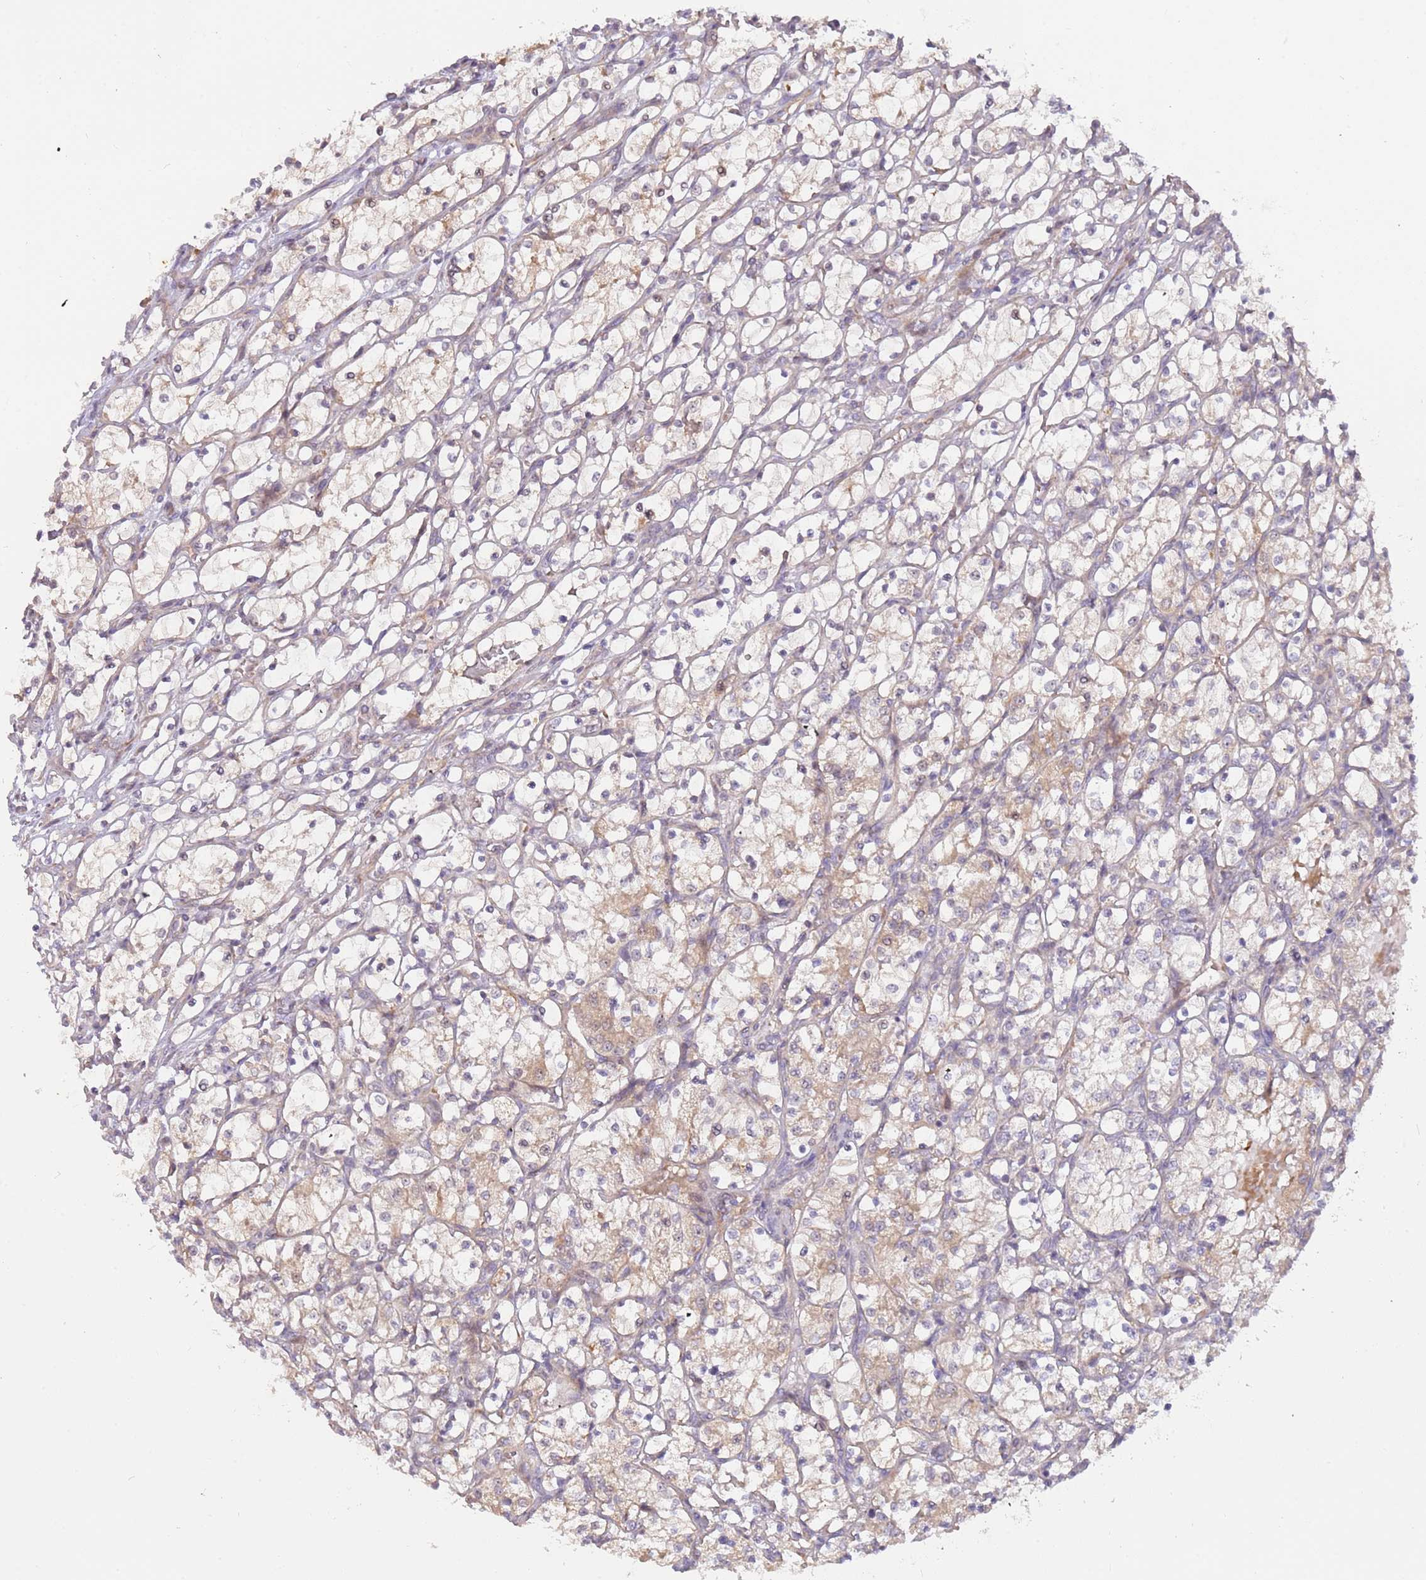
{"staining": {"intensity": "weak", "quantity": "25%-75%", "location": "cytoplasmic/membranous,nuclear"}, "tissue": "renal cancer", "cell_type": "Tumor cells", "image_type": "cancer", "snomed": [{"axis": "morphology", "description": "Adenocarcinoma, NOS"}, {"axis": "topography", "description": "Kidney"}], "caption": "Human renal adenocarcinoma stained with a brown dye shows weak cytoplasmic/membranous and nuclear positive expression in about 25%-75% of tumor cells.", "gene": "TRAPPC6B", "patient": {"sex": "female", "age": 69}}